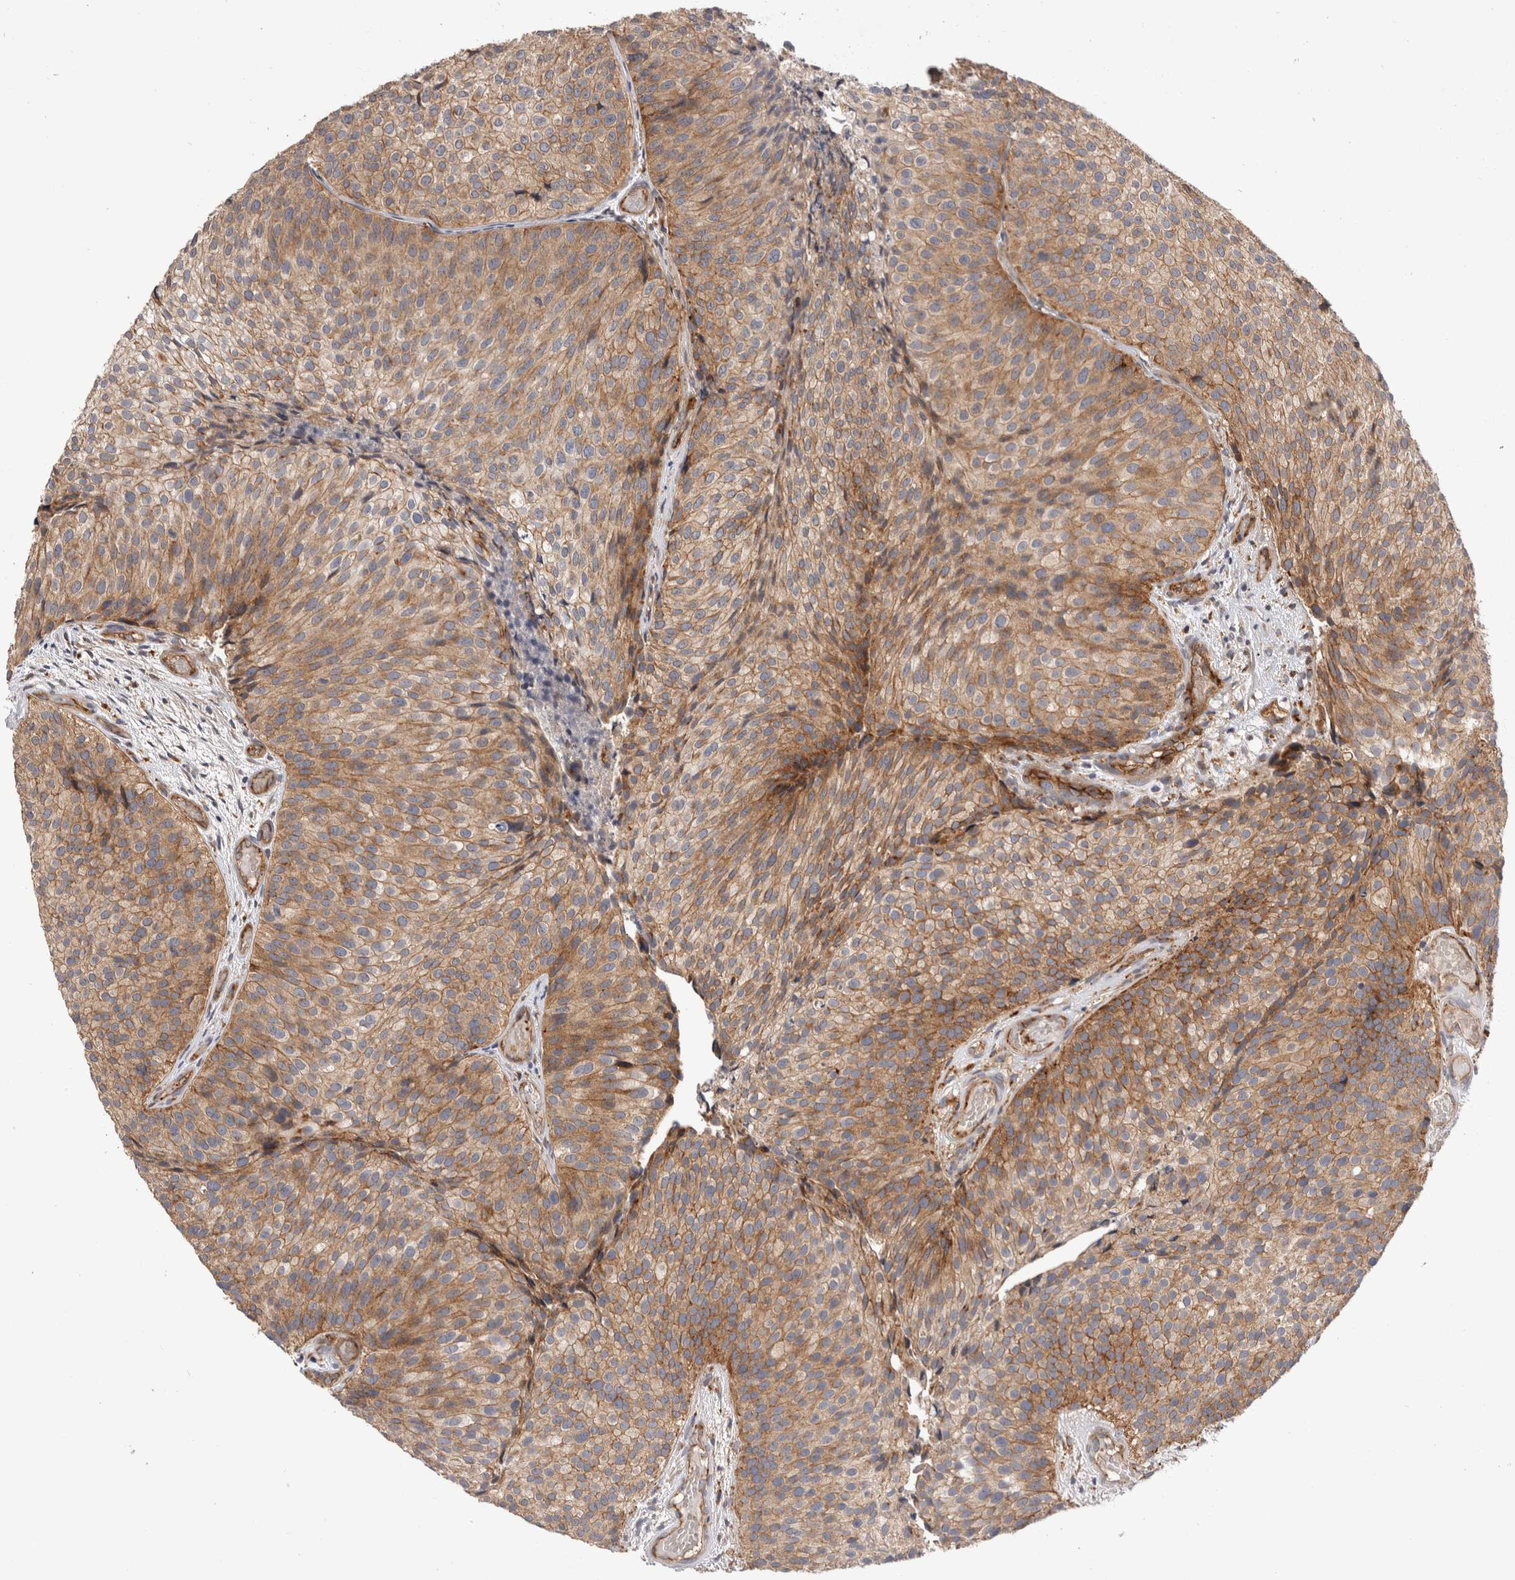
{"staining": {"intensity": "moderate", "quantity": ">75%", "location": "cytoplasmic/membranous"}, "tissue": "urothelial cancer", "cell_type": "Tumor cells", "image_type": "cancer", "snomed": [{"axis": "morphology", "description": "Urothelial carcinoma, Low grade"}, {"axis": "topography", "description": "Urinary bladder"}], "caption": "Immunohistochemistry (IHC) micrograph of neoplastic tissue: urothelial cancer stained using immunohistochemistry reveals medium levels of moderate protein expression localized specifically in the cytoplasmic/membranous of tumor cells, appearing as a cytoplasmic/membranous brown color.", "gene": "BNIP2", "patient": {"sex": "male", "age": 86}}